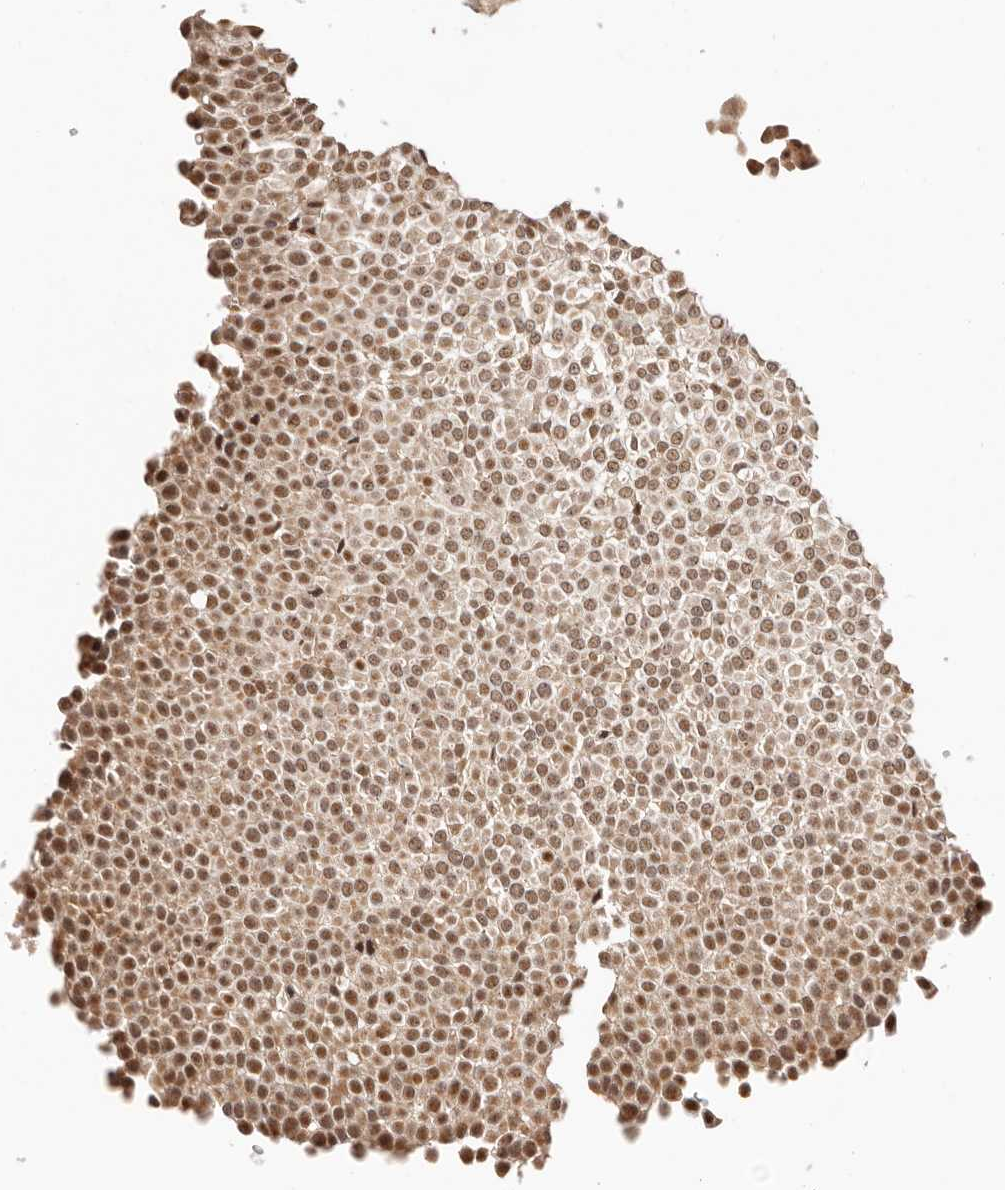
{"staining": {"intensity": "moderate", "quantity": "25%-75%", "location": "cytoplasmic/membranous,nuclear"}, "tissue": "urothelial cancer", "cell_type": "Tumor cells", "image_type": "cancer", "snomed": [{"axis": "morphology", "description": "Urothelial carcinoma, Low grade"}, {"axis": "topography", "description": "Urinary bladder"}], "caption": "Immunohistochemistry (IHC) staining of urothelial cancer, which exhibits medium levels of moderate cytoplasmic/membranous and nuclear staining in approximately 25%-75% of tumor cells indicating moderate cytoplasmic/membranous and nuclear protein staining. The staining was performed using DAB (brown) for protein detection and nuclei were counterstained in hematoxylin (blue).", "gene": "CTNNBL1", "patient": {"sex": "male", "age": 78}}